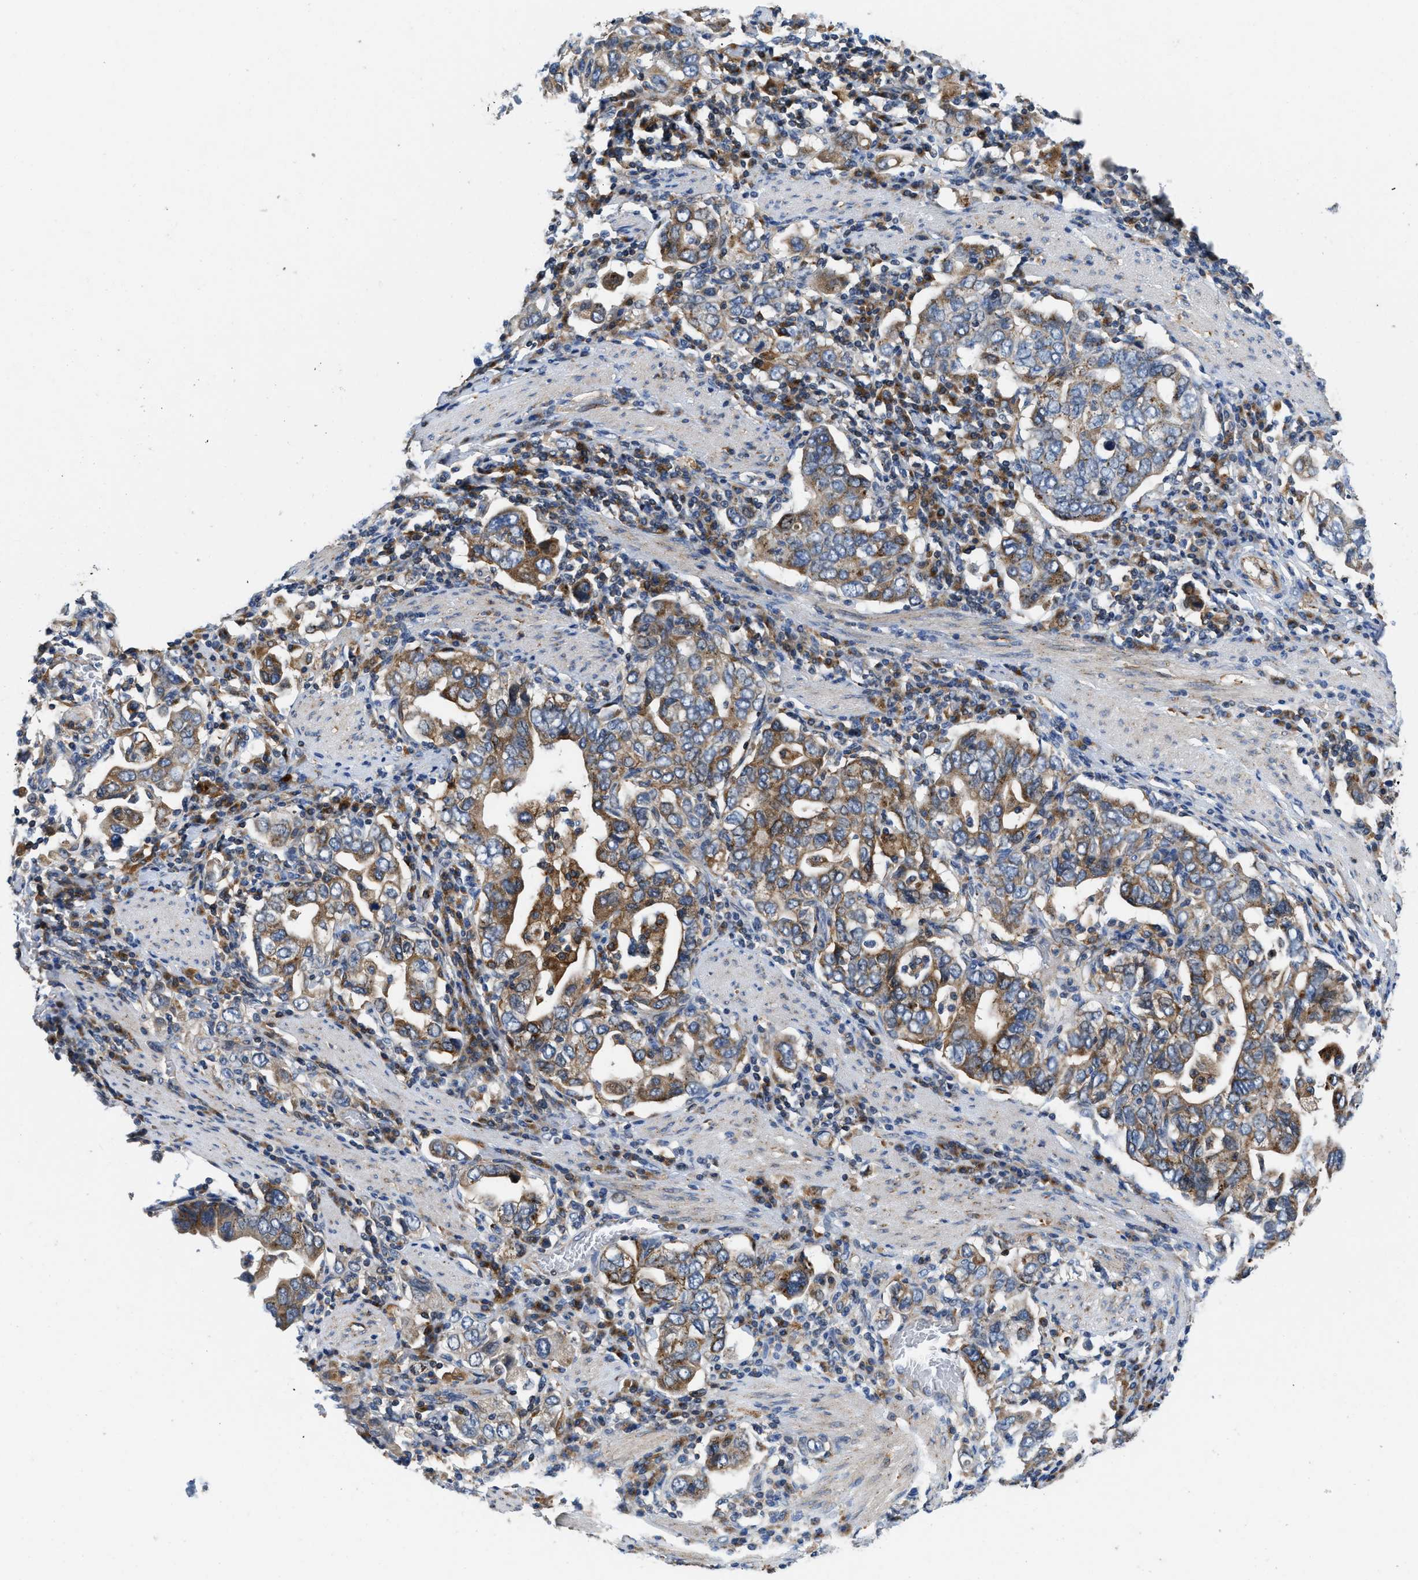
{"staining": {"intensity": "moderate", "quantity": ">75%", "location": "cytoplasmic/membranous"}, "tissue": "stomach cancer", "cell_type": "Tumor cells", "image_type": "cancer", "snomed": [{"axis": "morphology", "description": "Adenocarcinoma, NOS"}, {"axis": "topography", "description": "Stomach, upper"}], "caption": "Stomach cancer (adenocarcinoma) stained for a protein displays moderate cytoplasmic/membranous positivity in tumor cells. The protein of interest is shown in brown color, while the nuclei are stained blue.", "gene": "ENPP4", "patient": {"sex": "male", "age": 62}}